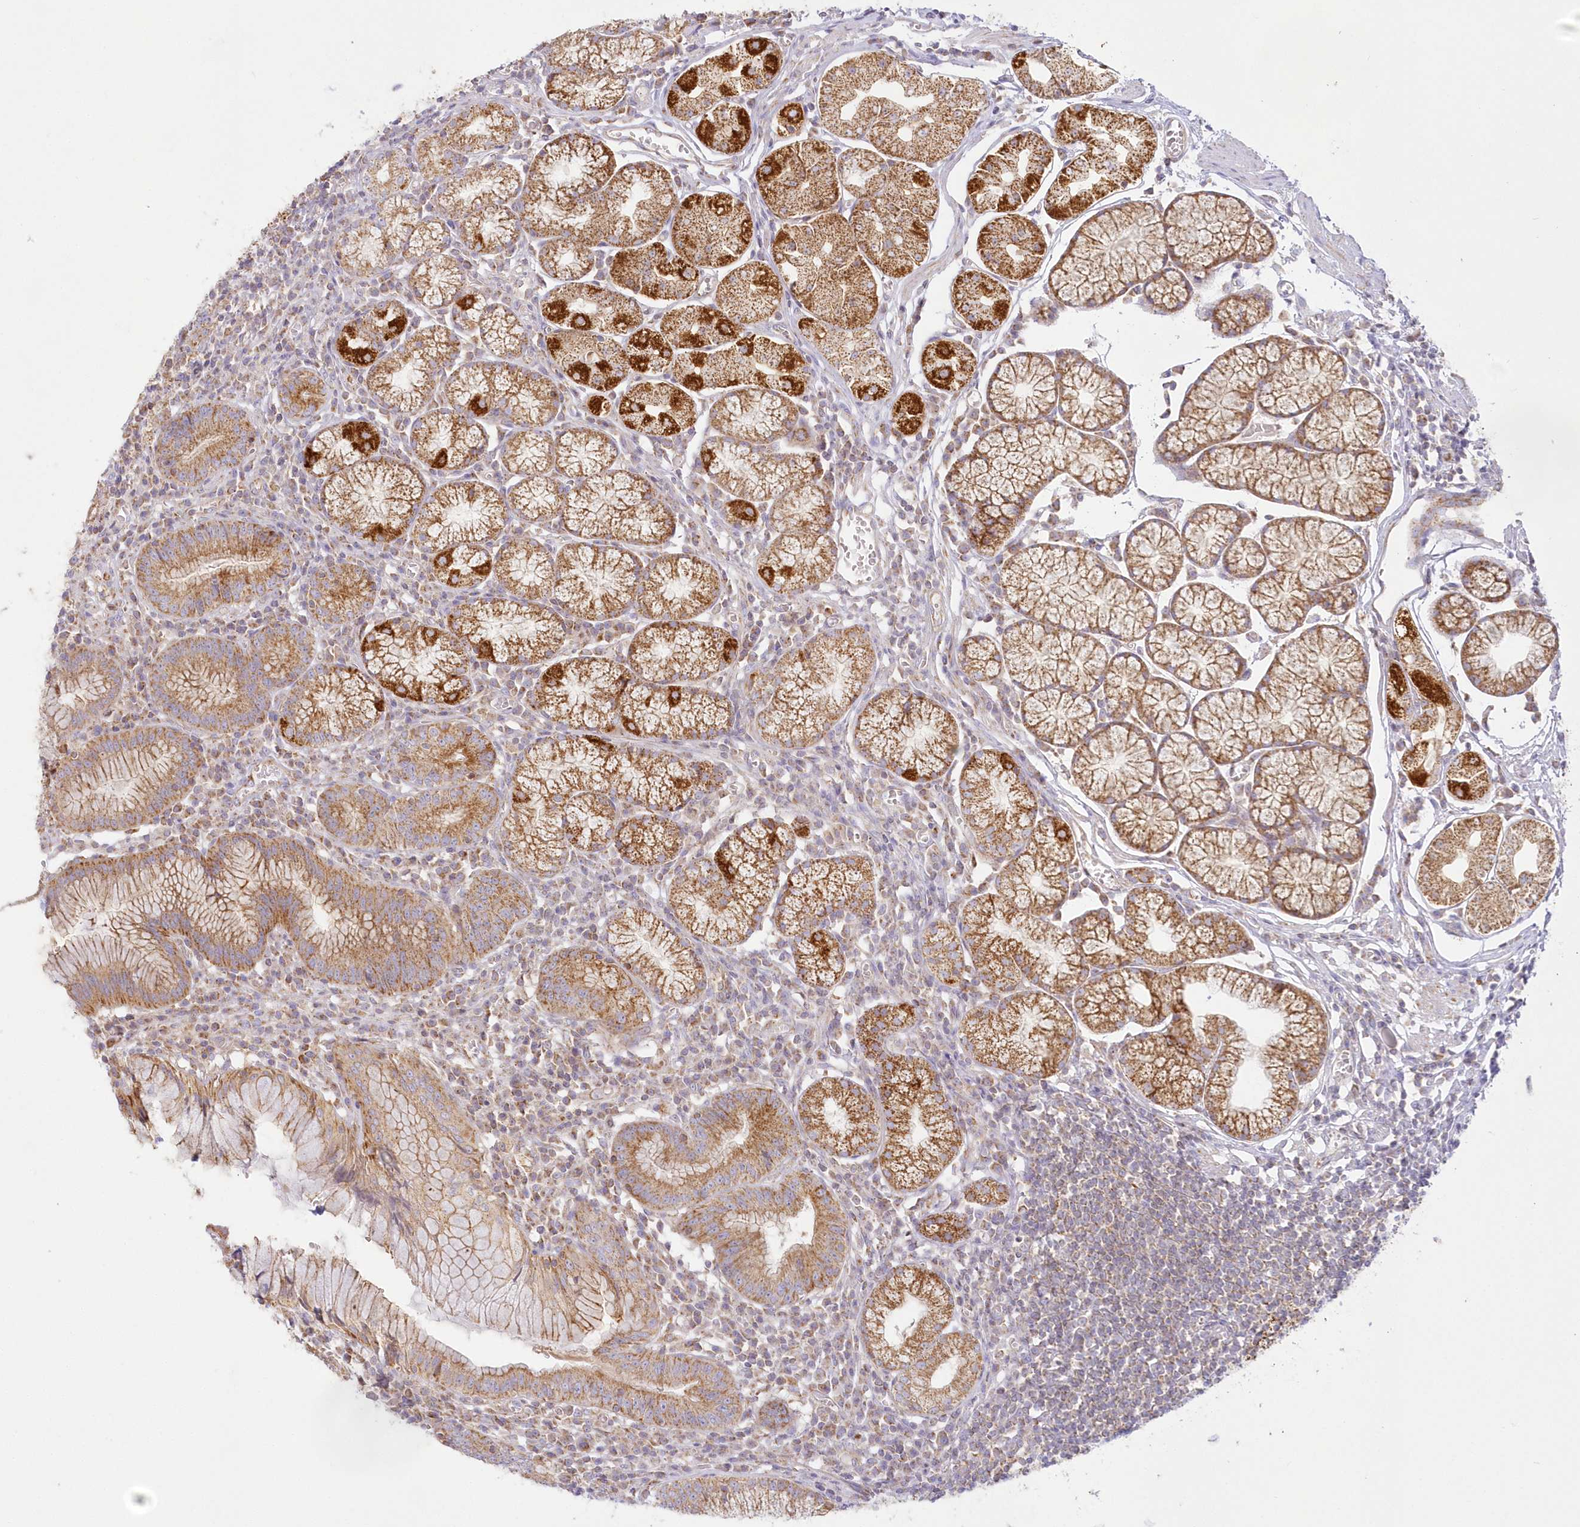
{"staining": {"intensity": "strong", "quantity": ">75%", "location": "cytoplasmic/membranous"}, "tissue": "stomach", "cell_type": "Glandular cells", "image_type": "normal", "snomed": [{"axis": "morphology", "description": "Normal tissue, NOS"}, {"axis": "topography", "description": "Stomach"}], "caption": "Strong cytoplasmic/membranous positivity is seen in approximately >75% of glandular cells in normal stomach. The protein of interest is shown in brown color, while the nuclei are stained blue.", "gene": "TBC1D14", "patient": {"sex": "male", "age": 55}}